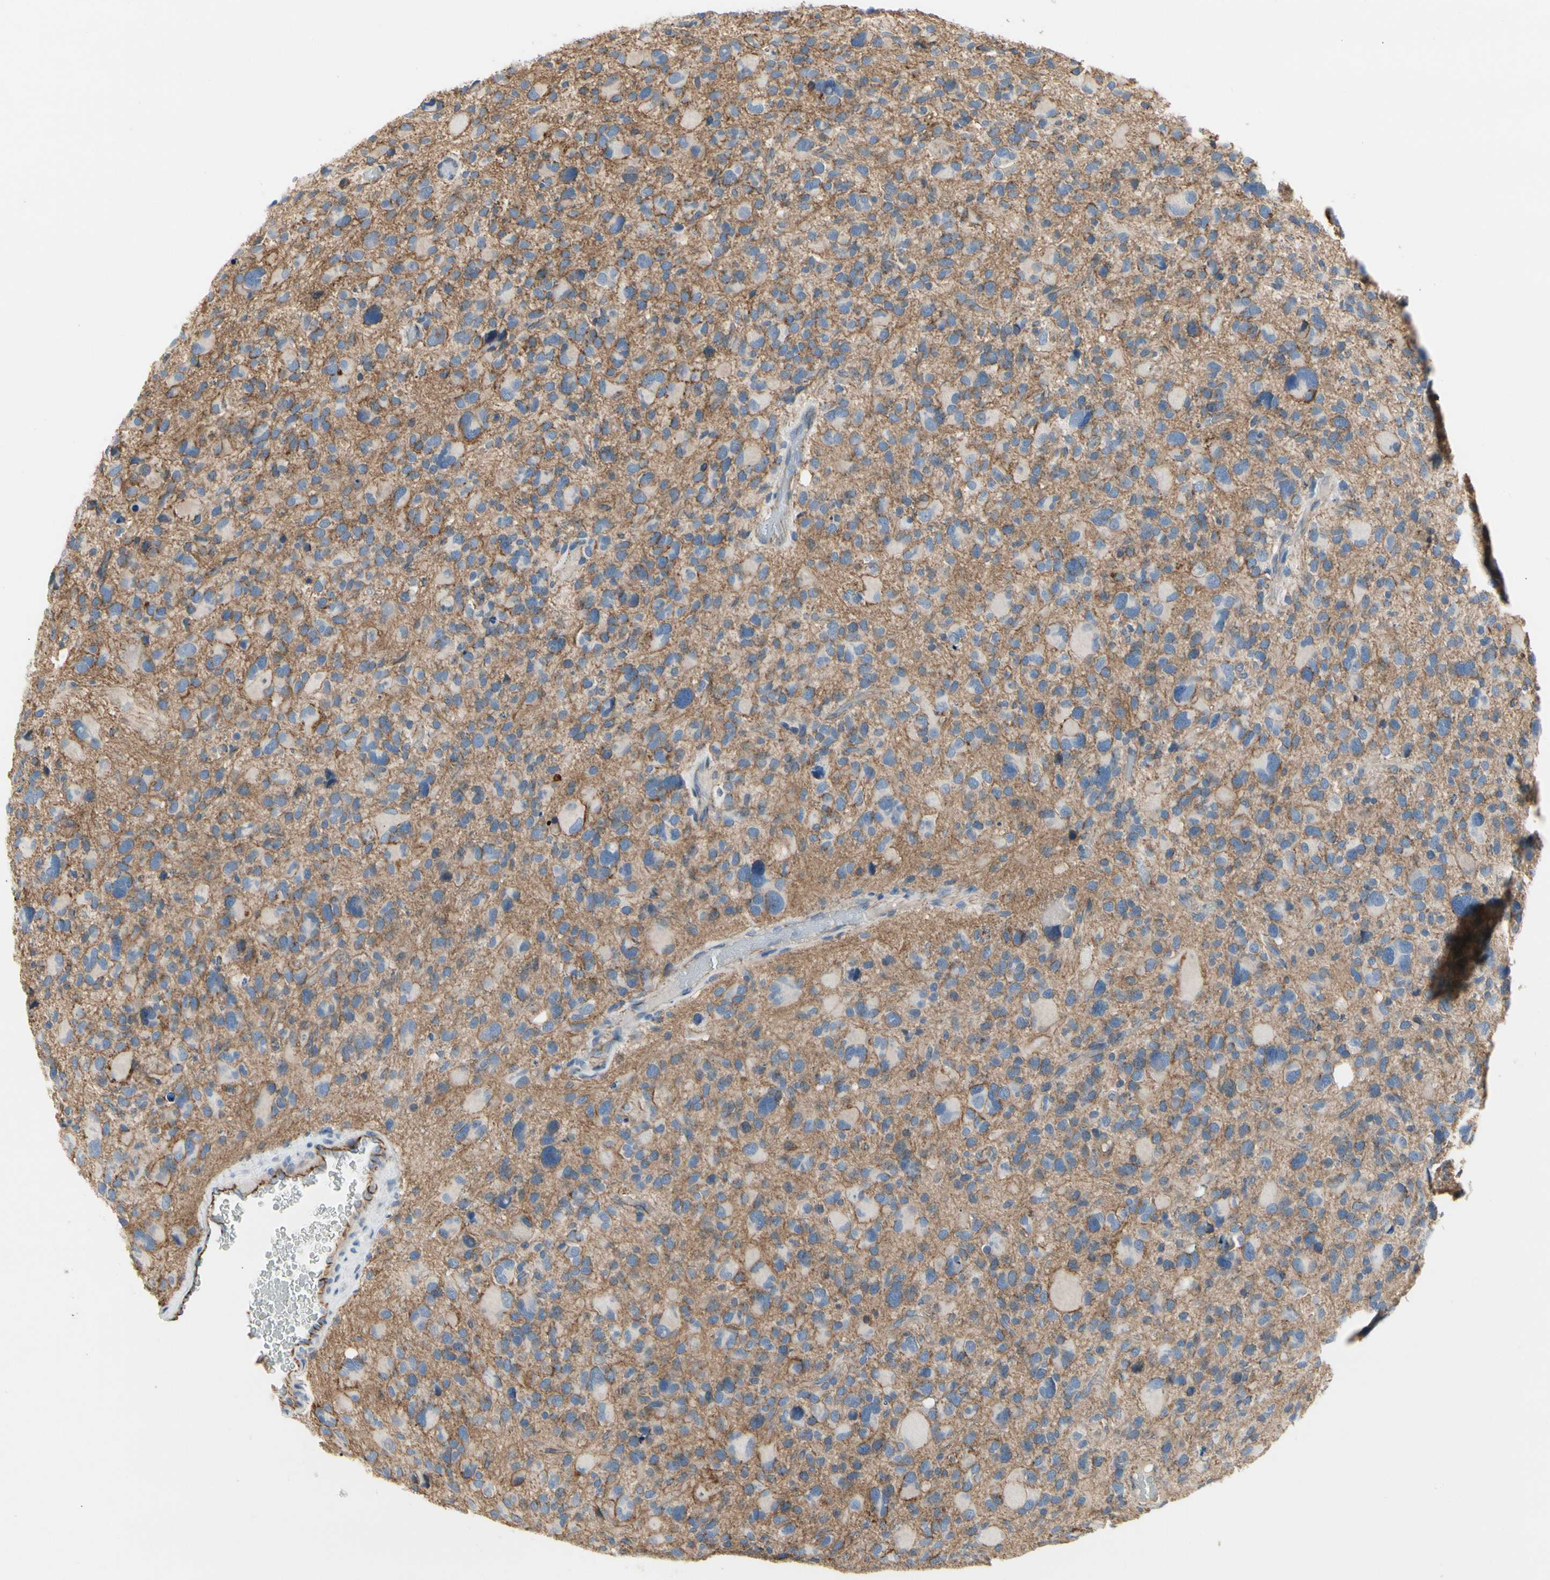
{"staining": {"intensity": "negative", "quantity": "none", "location": "none"}, "tissue": "glioma", "cell_type": "Tumor cells", "image_type": "cancer", "snomed": [{"axis": "morphology", "description": "Glioma, malignant, High grade"}, {"axis": "topography", "description": "Brain"}], "caption": "Tumor cells are negative for protein expression in human malignant glioma (high-grade).", "gene": "LGR6", "patient": {"sex": "male", "age": 48}}